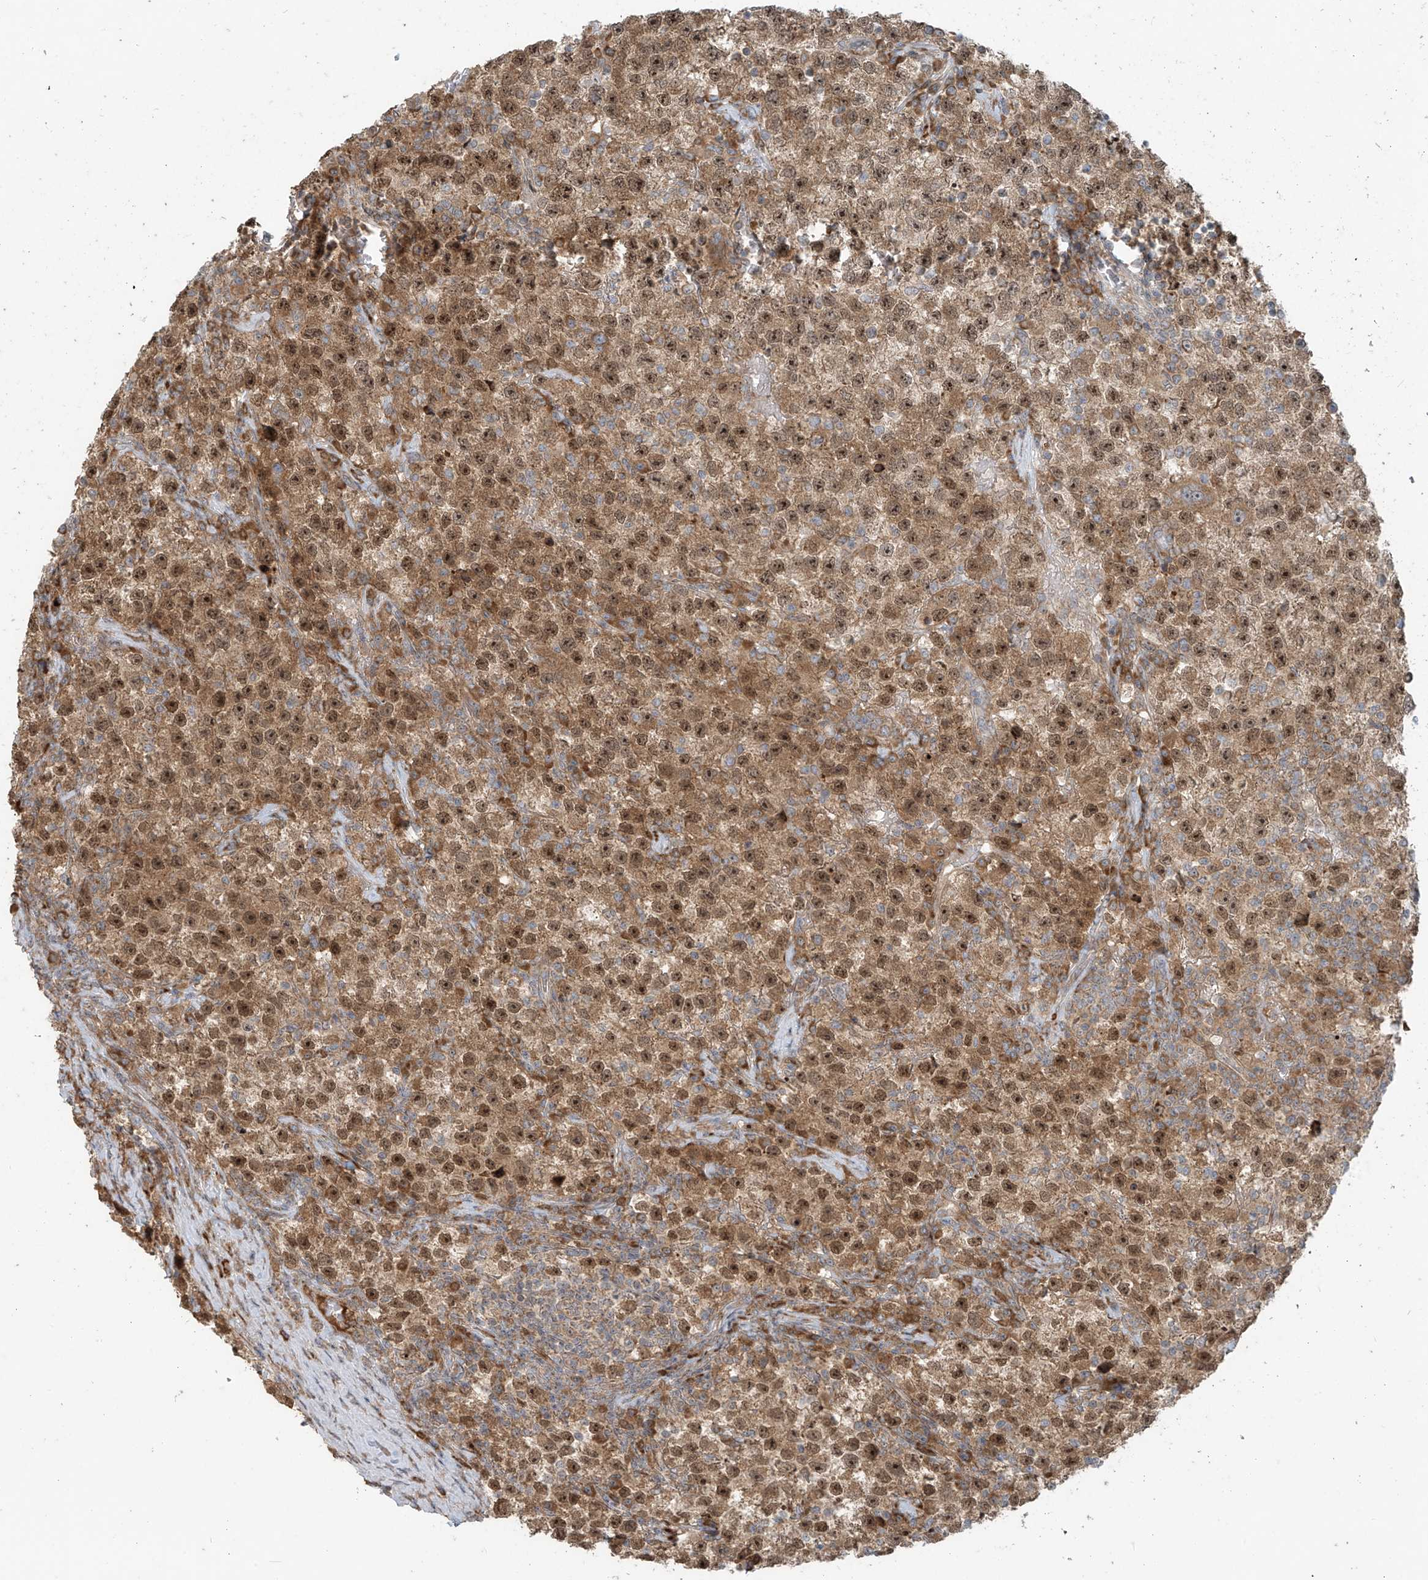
{"staining": {"intensity": "moderate", "quantity": ">75%", "location": "cytoplasmic/membranous,nuclear"}, "tissue": "testis cancer", "cell_type": "Tumor cells", "image_type": "cancer", "snomed": [{"axis": "morphology", "description": "Seminoma, NOS"}, {"axis": "topography", "description": "Testis"}], "caption": "Immunohistochemistry (IHC) image of neoplastic tissue: human testis seminoma stained using IHC displays medium levels of moderate protein expression localized specifically in the cytoplasmic/membranous and nuclear of tumor cells, appearing as a cytoplasmic/membranous and nuclear brown color.", "gene": "KATNIP", "patient": {"sex": "male", "age": 22}}